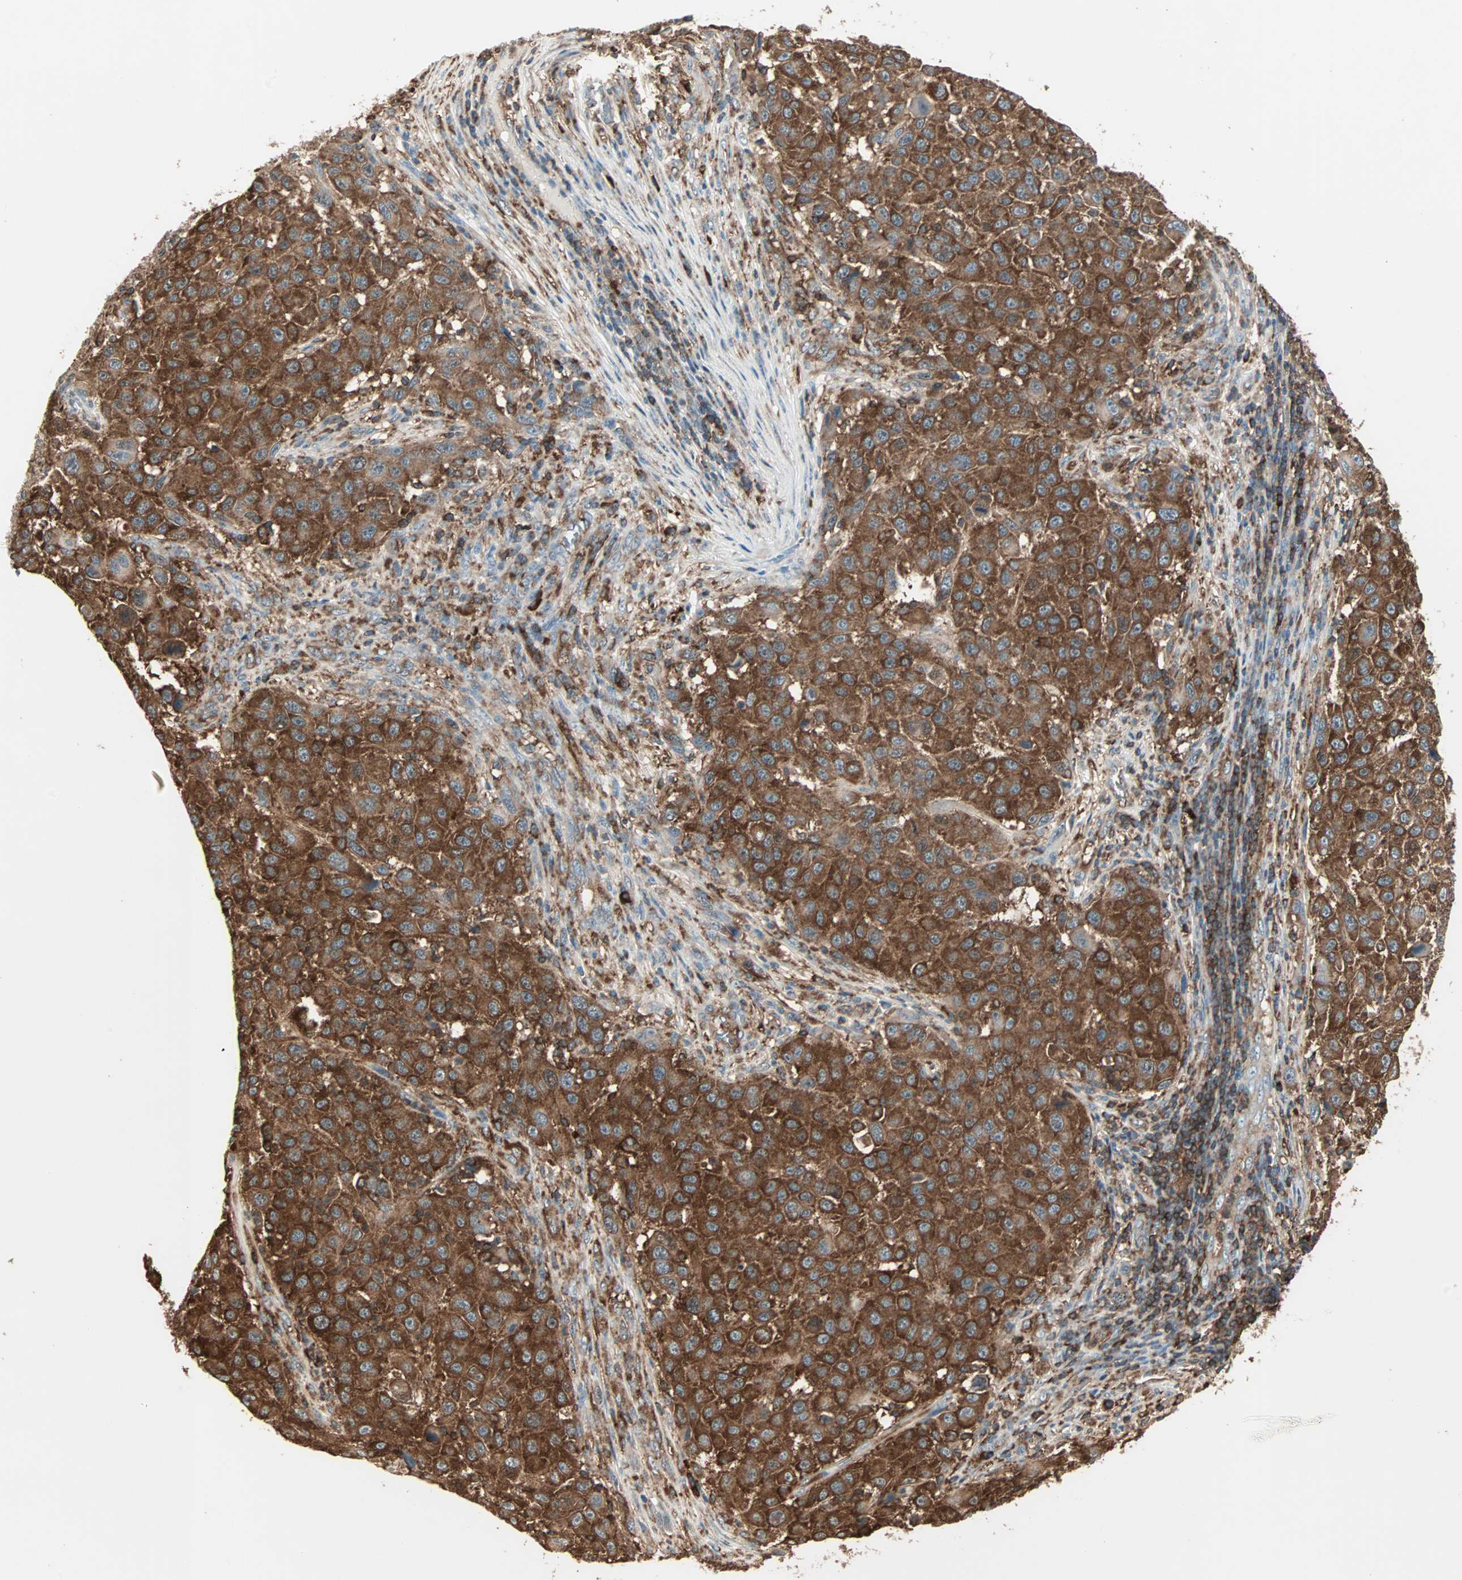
{"staining": {"intensity": "strong", "quantity": ">75%", "location": "cytoplasmic/membranous"}, "tissue": "melanoma", "cell_type": "Tumor cells", "image_type": "cancer", "snomed": [{"axis": "morphology", "description": "Malignant melanoma, Metastatic site"}, {"axis": "topography", "description": "Lymph node"}], "caption": "Malignant melanoma (metastatic site) stained for a protein (brown) displays strong cytoplasmic/membranous positive expression in approximately >75% of tumor cells.", "gene": "MMP3", "patient": {"sex": "male", "age": 61}}